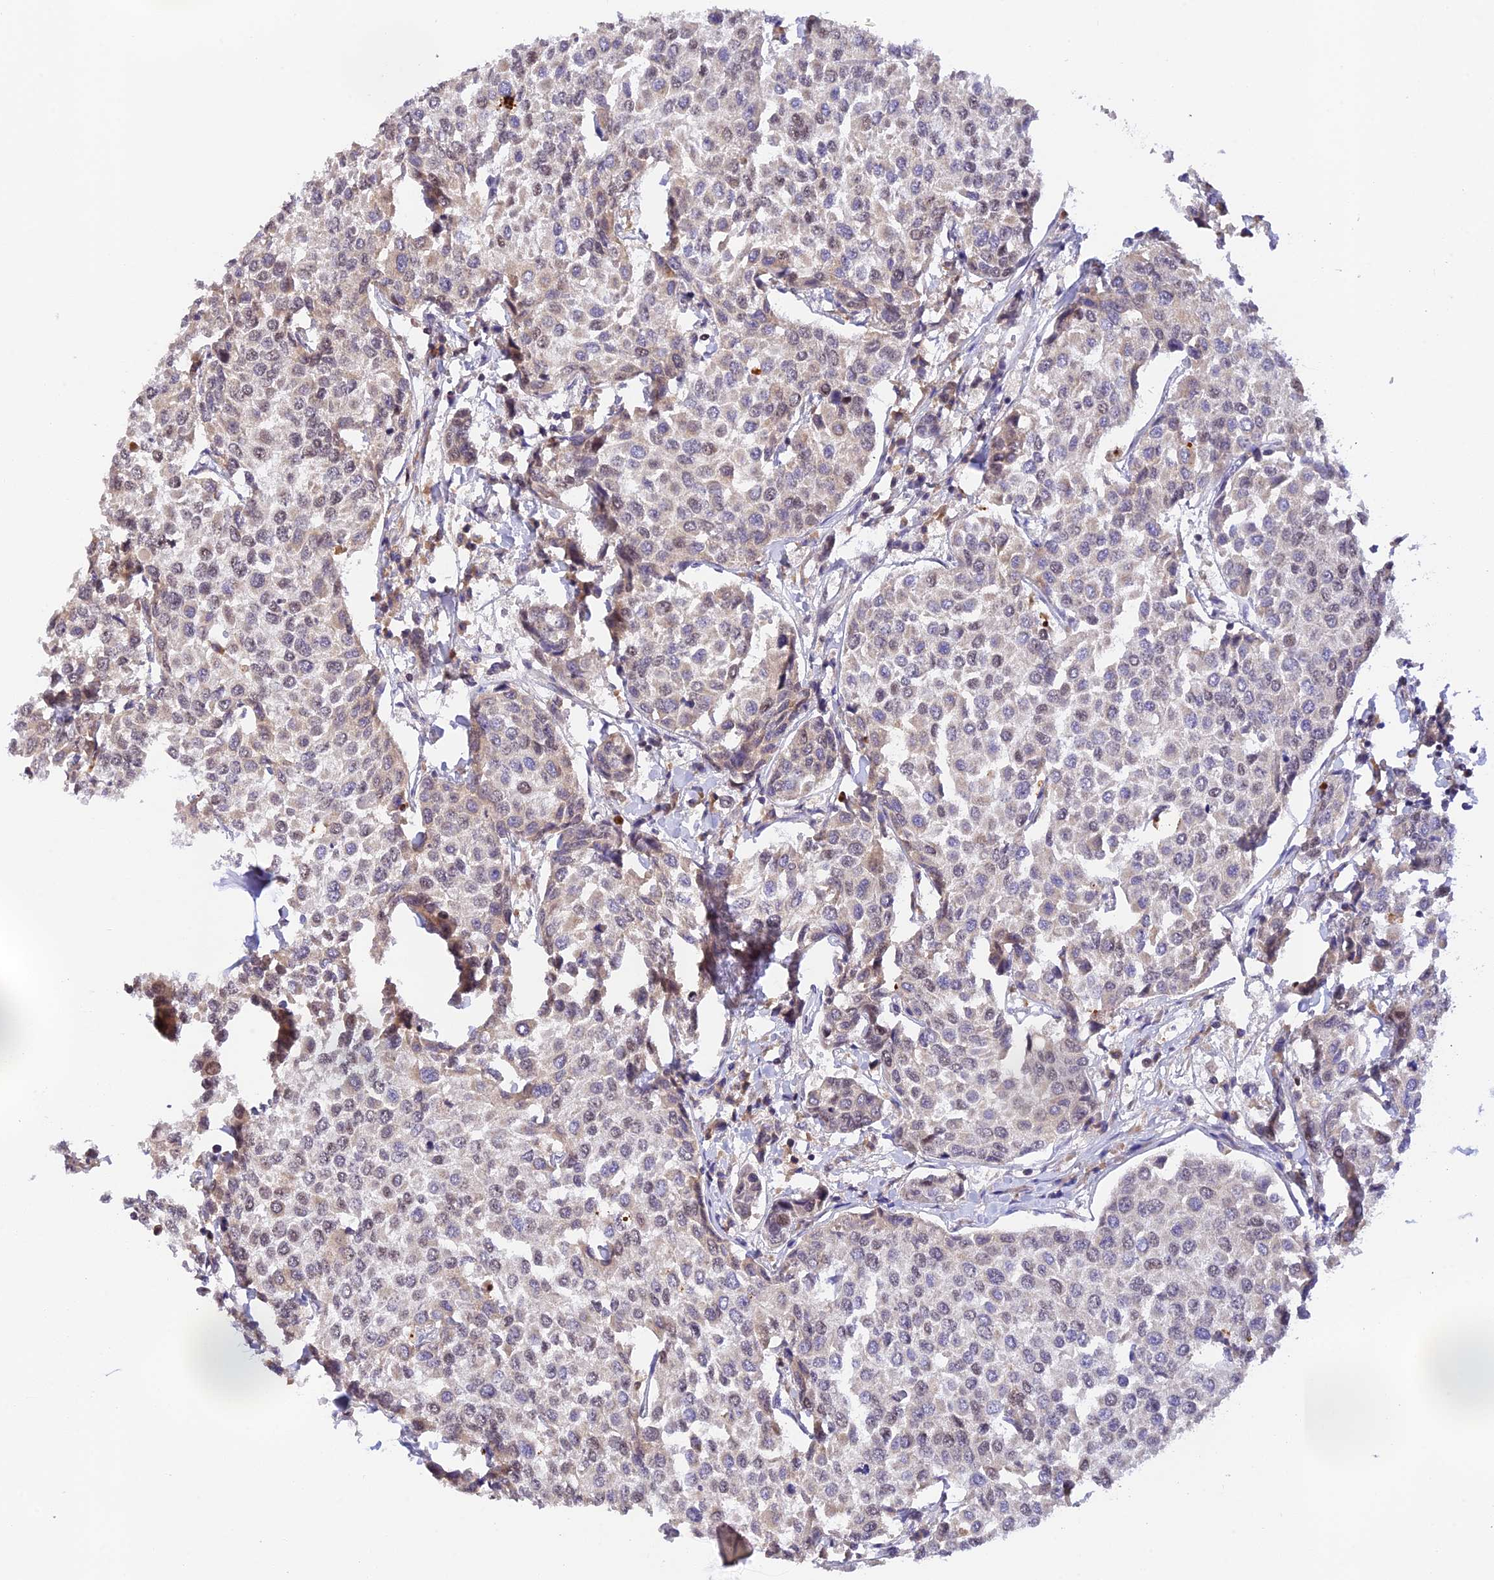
{"staining": {"intensity": "negative", "quantity": "none", "location": "none"}, "tissue": "breast cancer", "cell_type": "Tumor cells", "image_type": "cancer", "snomed": [{"axis": "morphology", "description": "Duct carcinoma"}, {"axis": "topography", "description": "Breast"}], "caption": "DAB (3,3'-diaminobenzidine) immunohistochemical staining of infiltrating ductal carcinoma (breast) exhibits no significant expression in tumor cells. Brightfield microscopy of immunohistochemistry stained with DAB (brown) and hematoxylin (blue), captured at high magnification.", "gene": "PEX16", "patient": {"sex": "female", "age": 55}}